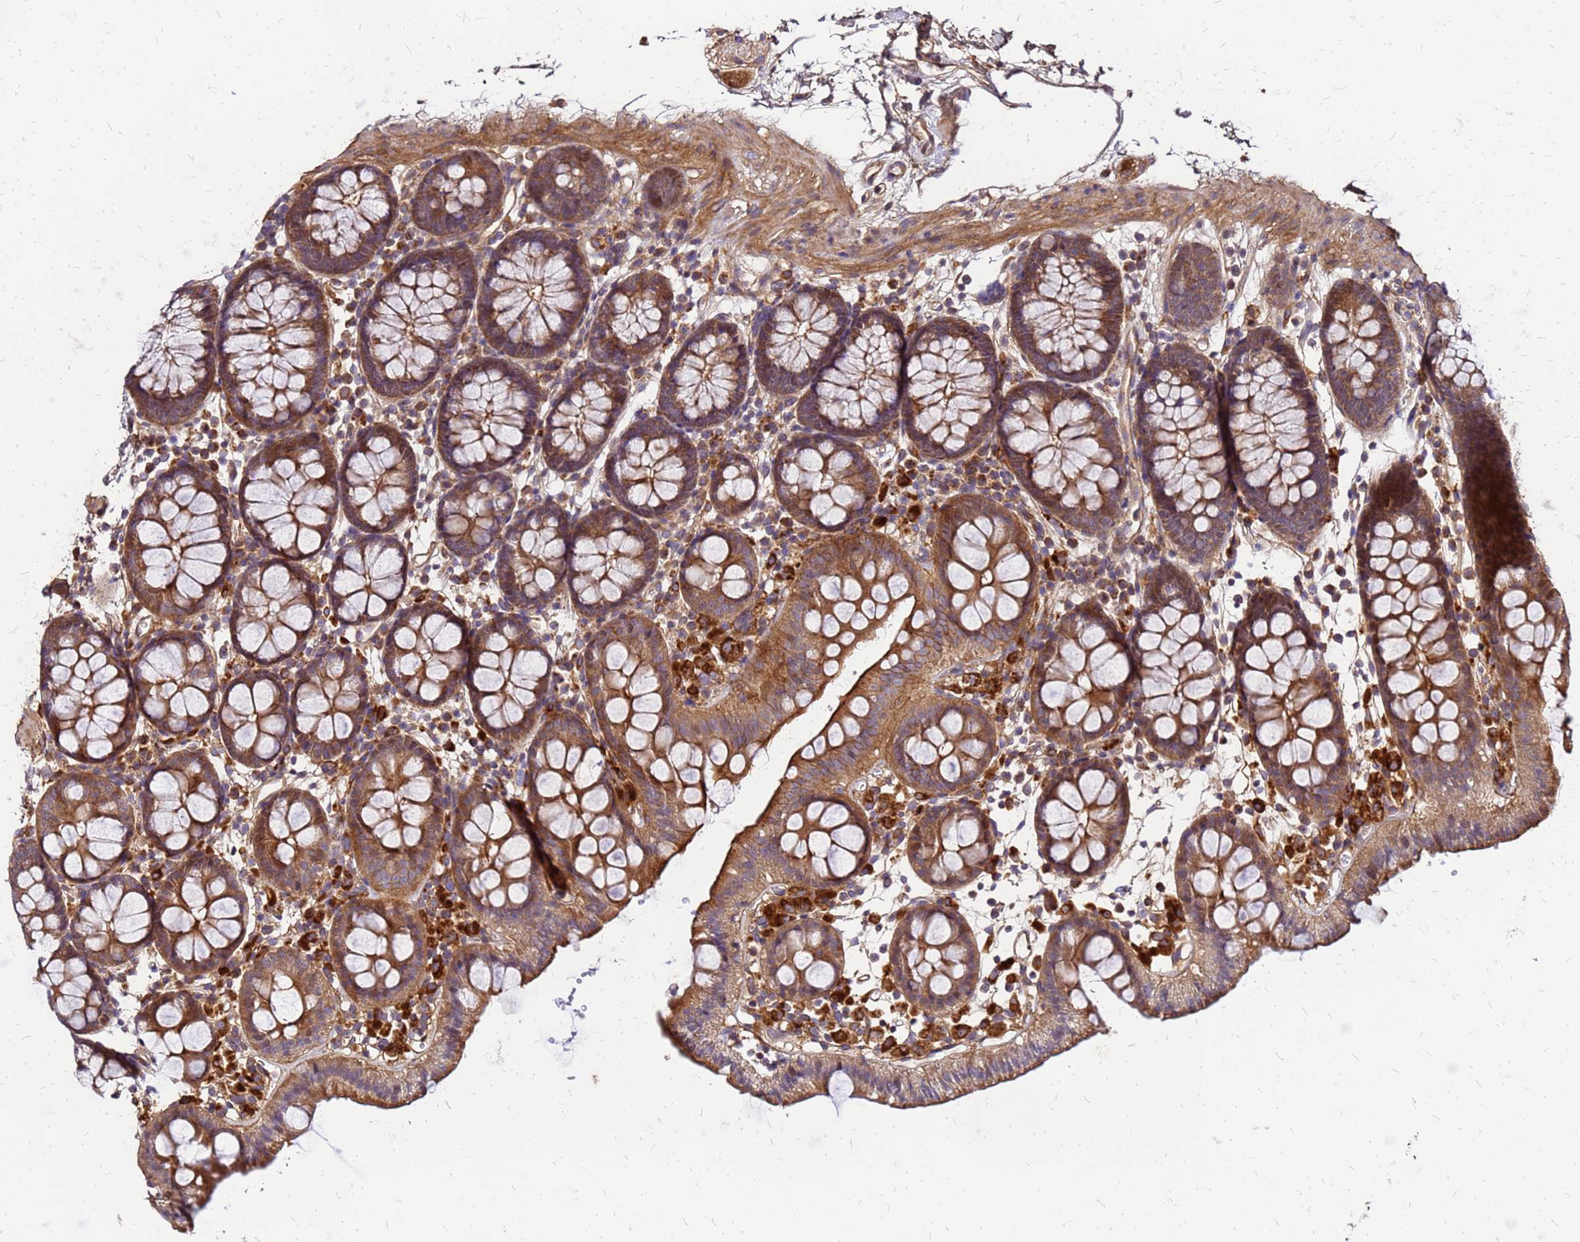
{"staining": {"intensity": "moderate", "quantity": ">75%", "location": "cytoplasmic/membranous"}, "tissue": "colon", "cell_type": "Endothelial cells", "image_type": "normal", "snomed": [{"axis": "morphology", "description": "Normal tissue, NOS"}, {"axis": "topography", "description": "Colon"}], "caption": "A brown stain shows moderate cytoplasmic/membranous expression of a protein in endothelial cells of normal human colon.", "gene": "CYBC1", "patient": {"sex": "male", "age": 75}}